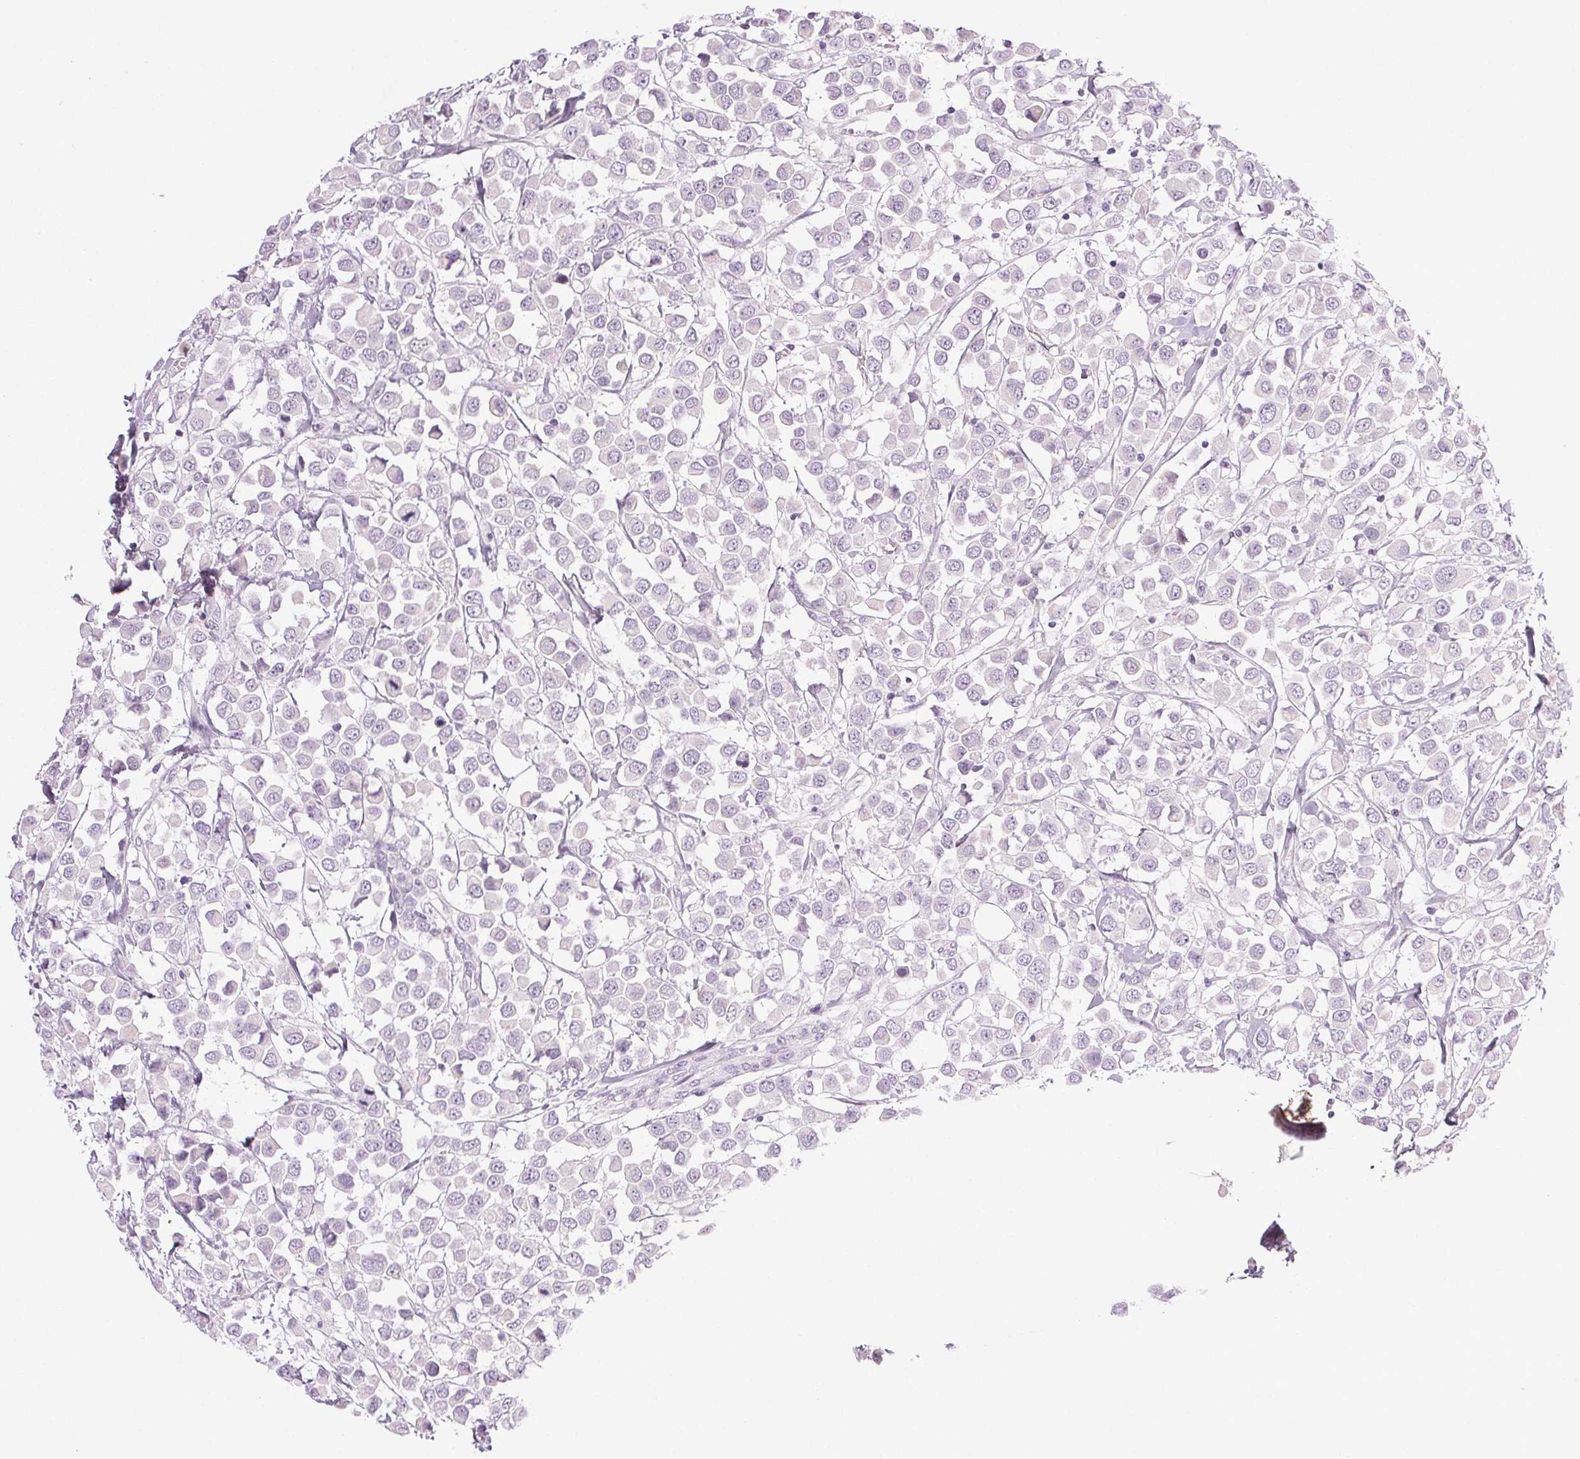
{"staining": {"intensity": "negative", "quantity": "none", "location": "none"}, "tissue": "breast cancer", "cell_type": "Tumor cells", "image_type": "cancer", "snomed": [{"axis": "morphology", "description": "Duct carcinoma"}, {"axis": "topography", "description": "Breast"}], "caption": "Micrograph shows no significant protein expression in tumor cells of invasive ductal carcinoma (breast).", "gene": "COL7A1", "patient": {"sex": "female", "age": 61}}